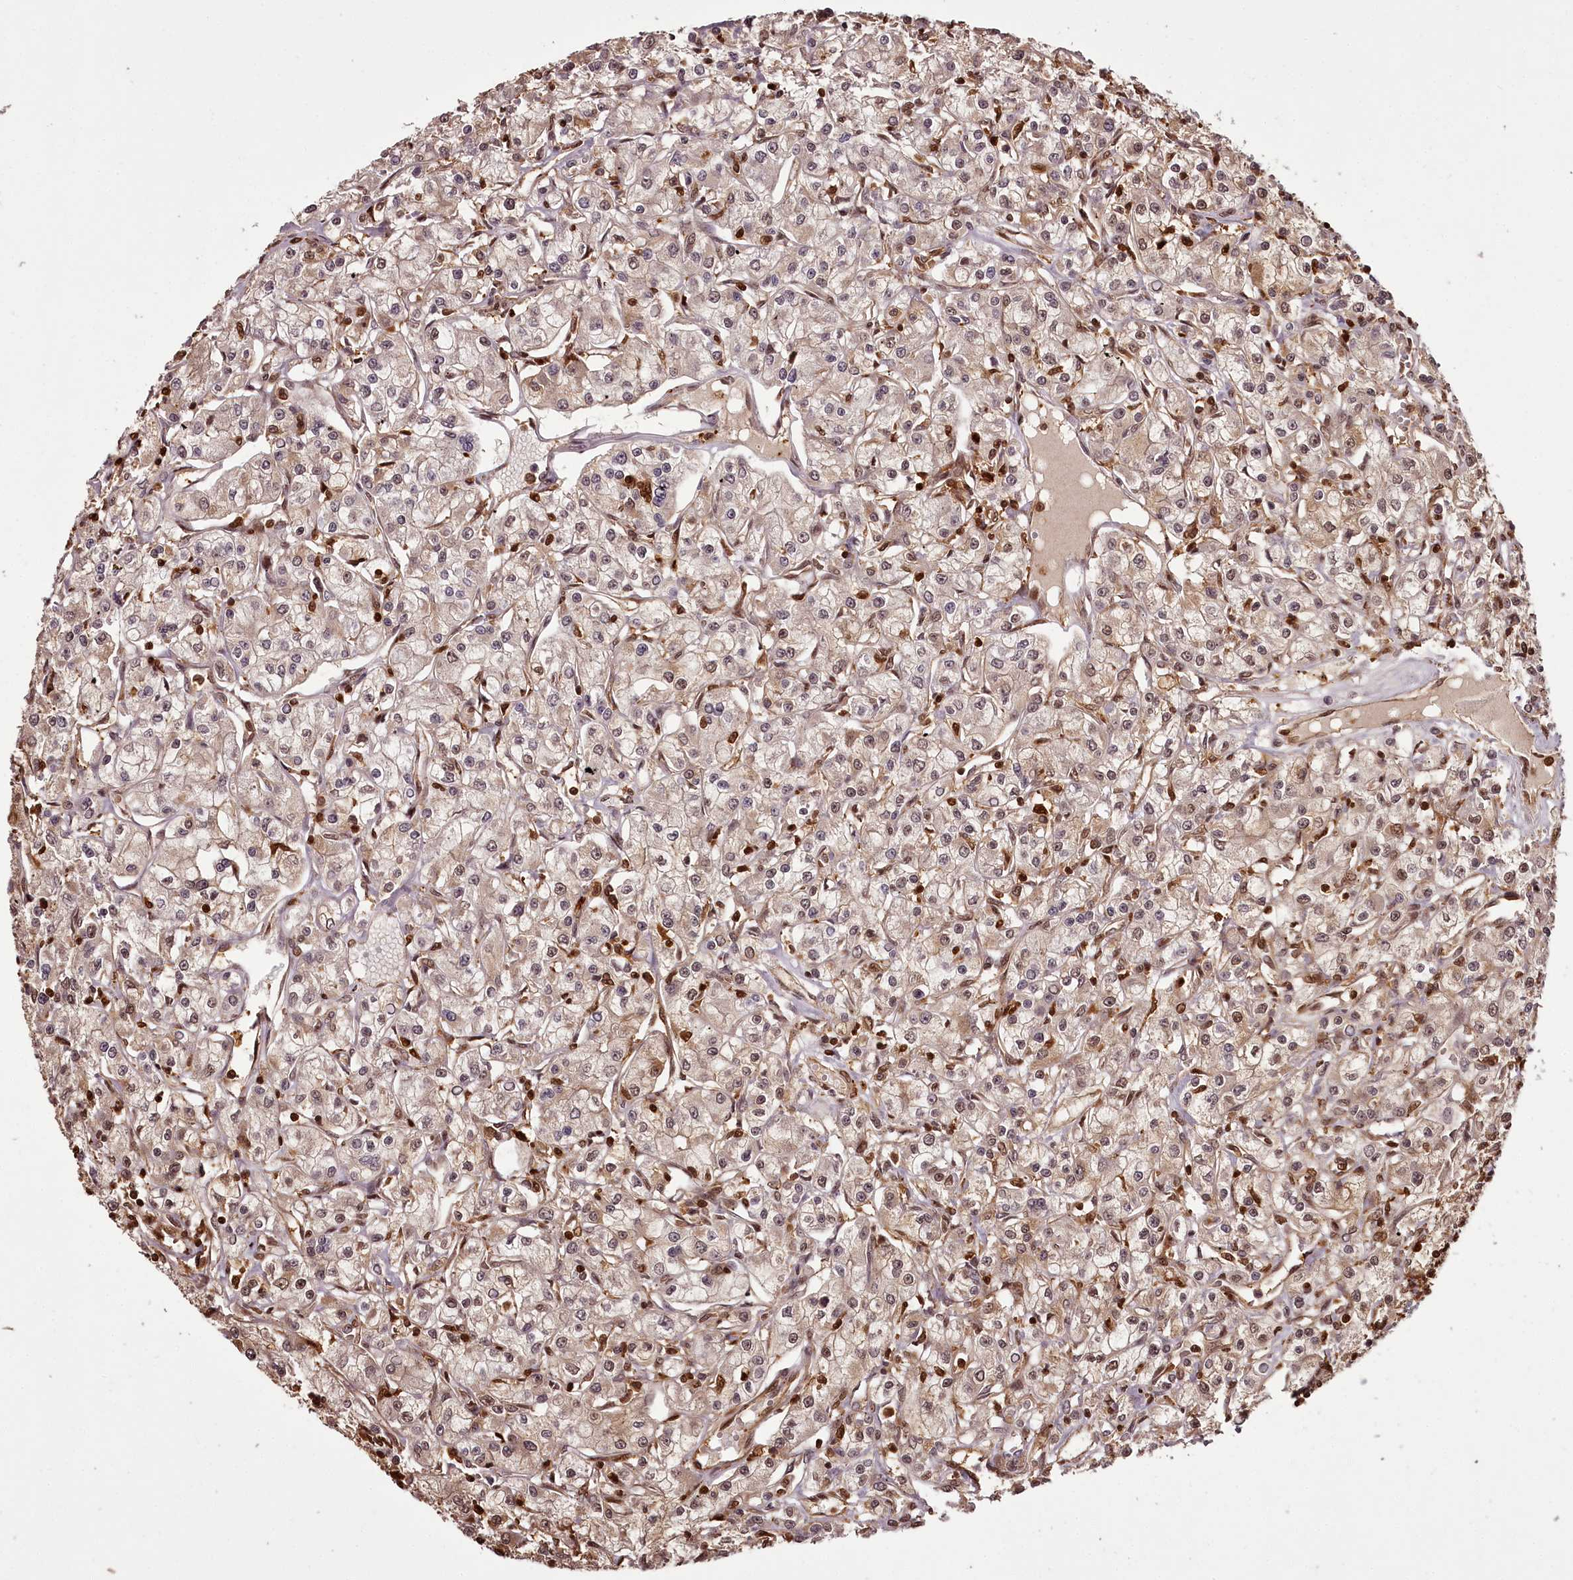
{"staining": {"intensity": "weak", "quantity": "25%-75%", "location": "cytoplasmic/membranous,nuclear"}, "tissue": "renal cancer", "cell_type": "Tumor cells", "image_type": "cancer", "snomed": [{"axis": "morphology", "description": "Adenocarcinoma, NOS"}, {"axis": "topography", "description": "Kidney"}], "caption": "Adenocarcinoma (renal) stained with a protein marker reveals weak staining in tumor cells.", "gene": "NPRL2", "patient": {"sex": "female", "age": 59}}